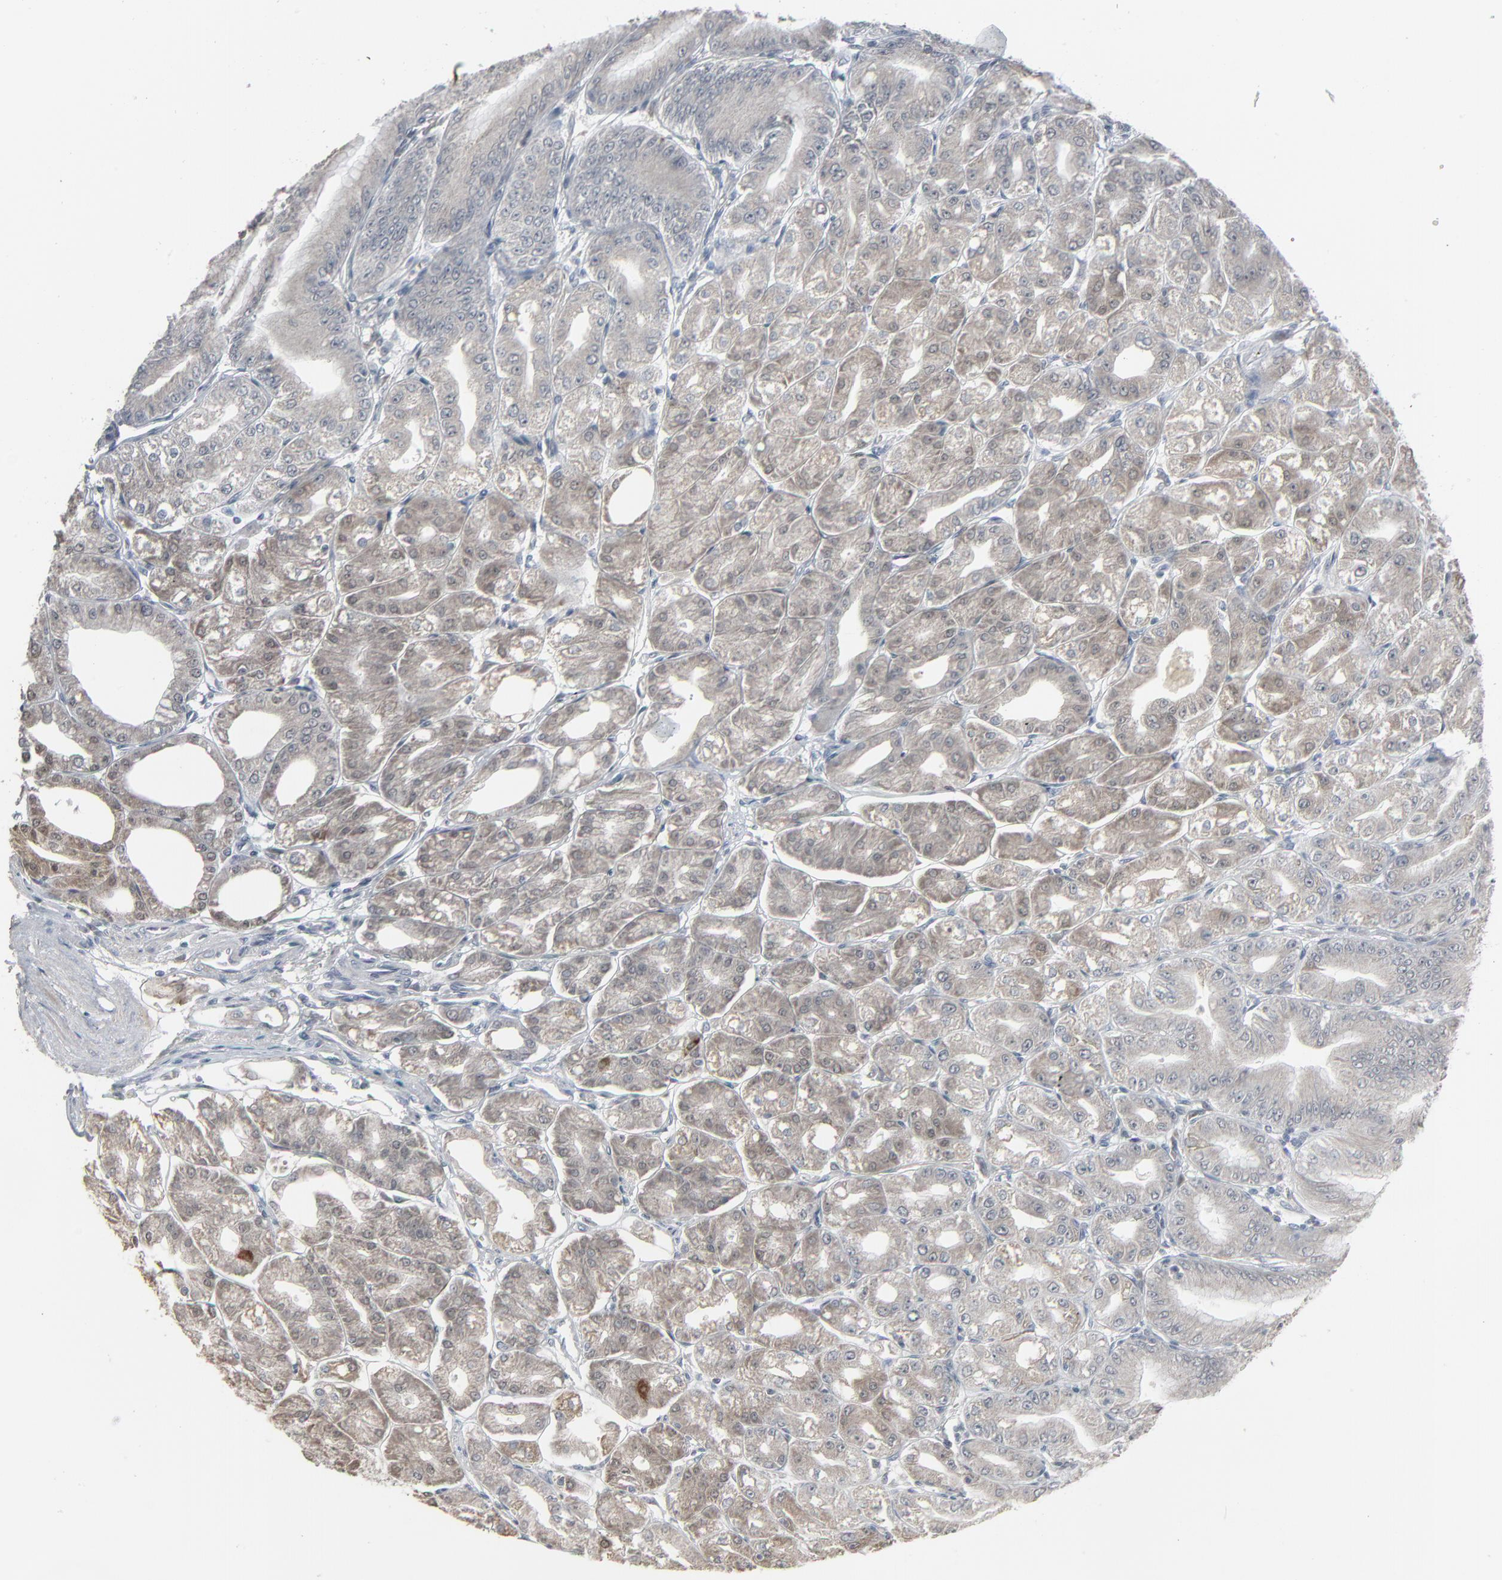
{"staining": {"intensity": "weak", "quantity": "25%-75%", "location": "cytoplasmic/membranous"}, "tissue": "stomach", "cell_type": "Glandular cells", "image_type": "normal", "snomed": [{"axis": "morphology", "description": "Normal tissue, NOS"}, {"axis": "topography", "description": "Stomach, lower"}], "caption": "This is a histology image of immunohistochemistry (IHC) staining of unremarkable stomach, which shows weak staining in the cytoplasmic/membranous of glandular cells.", "gene": "SAGE1", "patient": {"sex": "male", "age": 71}}